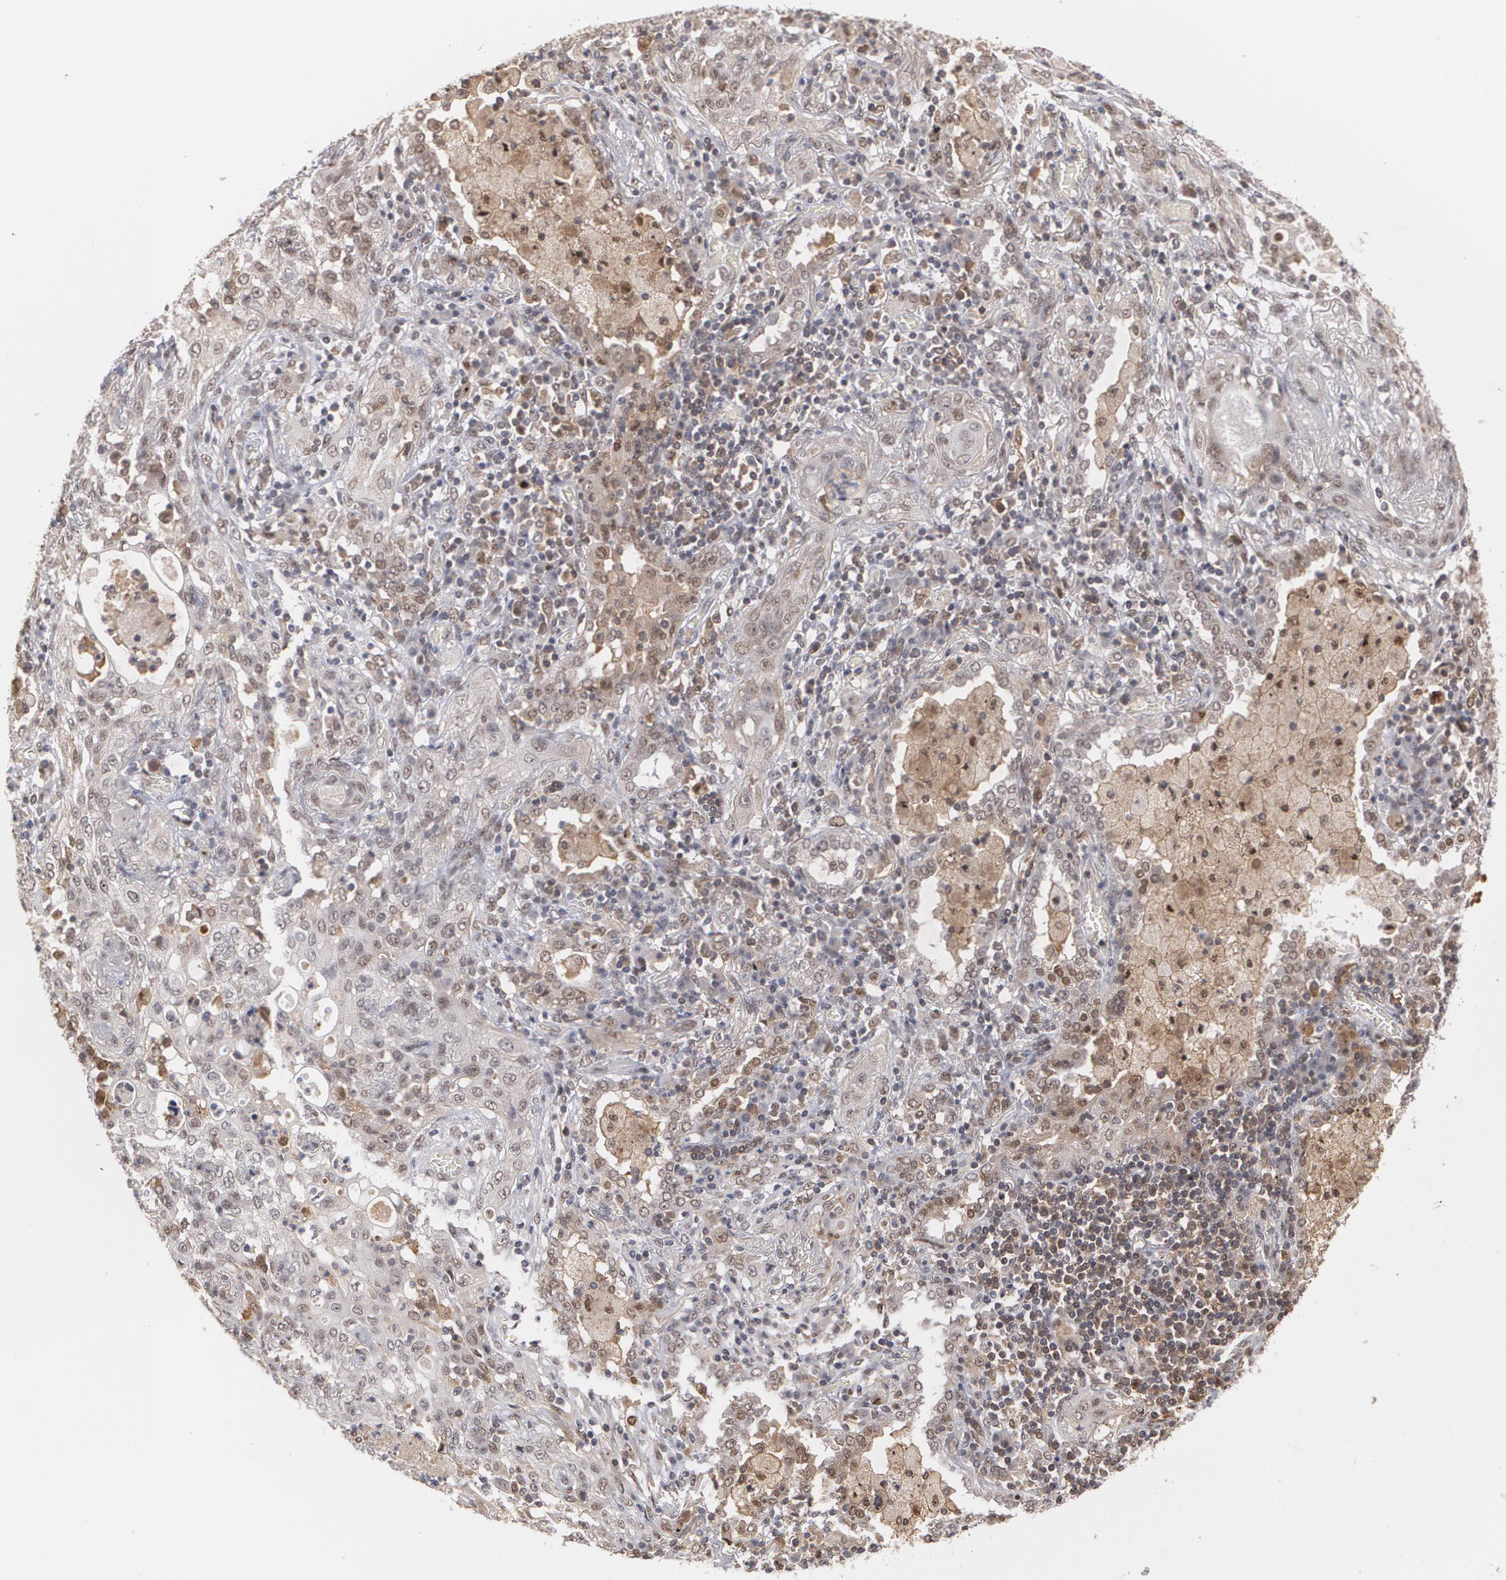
{"staining": {"intensity": "weak", "quantity": "<25%", "location": "nuclear"}, "tissue": "lung cancer", "cell_type": "Tumor cells", "image_type": "cancer", "snomed": [{"axis": "morphology", "description": "Squamous cell carcinoma, NOS"}, {"axis": "topography", "description": "Lung"}], "caption": "This is a image of immunohistochemistry (IHC) staining of lung cancer (squamous cell carcinoma), which shows no positivity in tumor cells.", "gene": "ZNF234", "patient": {"sex": "female", "age": 47}}